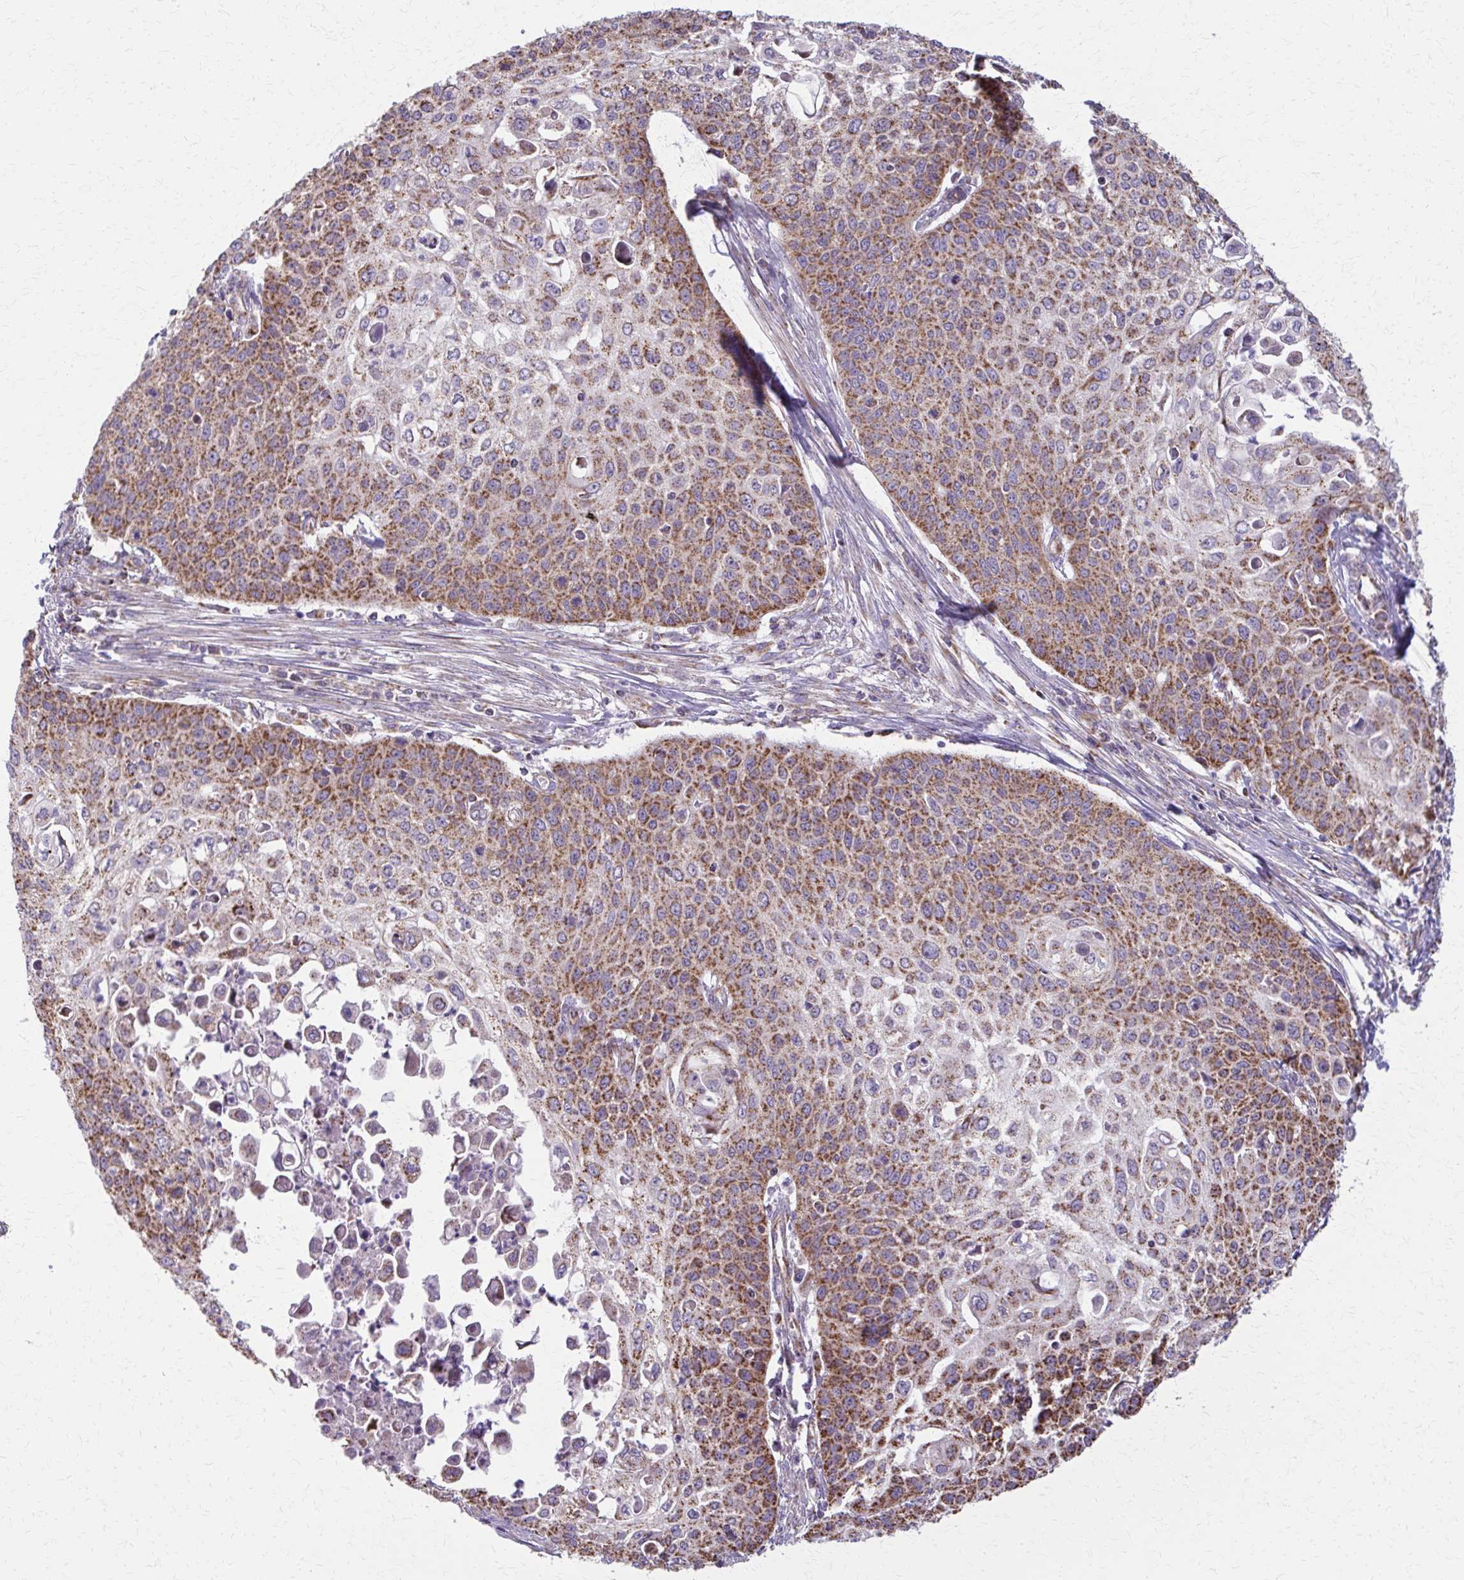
{"staining": {"intensity": "strong", "quantity": ">75%", "location": "cytoplasmic/membranous"}, "tissue": "cervical cancer", "cell_type": "Tumor cells", "image_type": "cancer", "snomed": [{"axis": "morphology", "description": "Squamous cell carcinoma, NOS"}, {"axis": "topography", "description": "Cervix"}], "caption": "Immunohistochemical staining of human cervical cancer demonstrates high levels of strong cytoplasmic/membranous positivity in about >75% of tumor cells.", "gene": "TVP23A", "patient": {"sex": "female", "age": 65}}